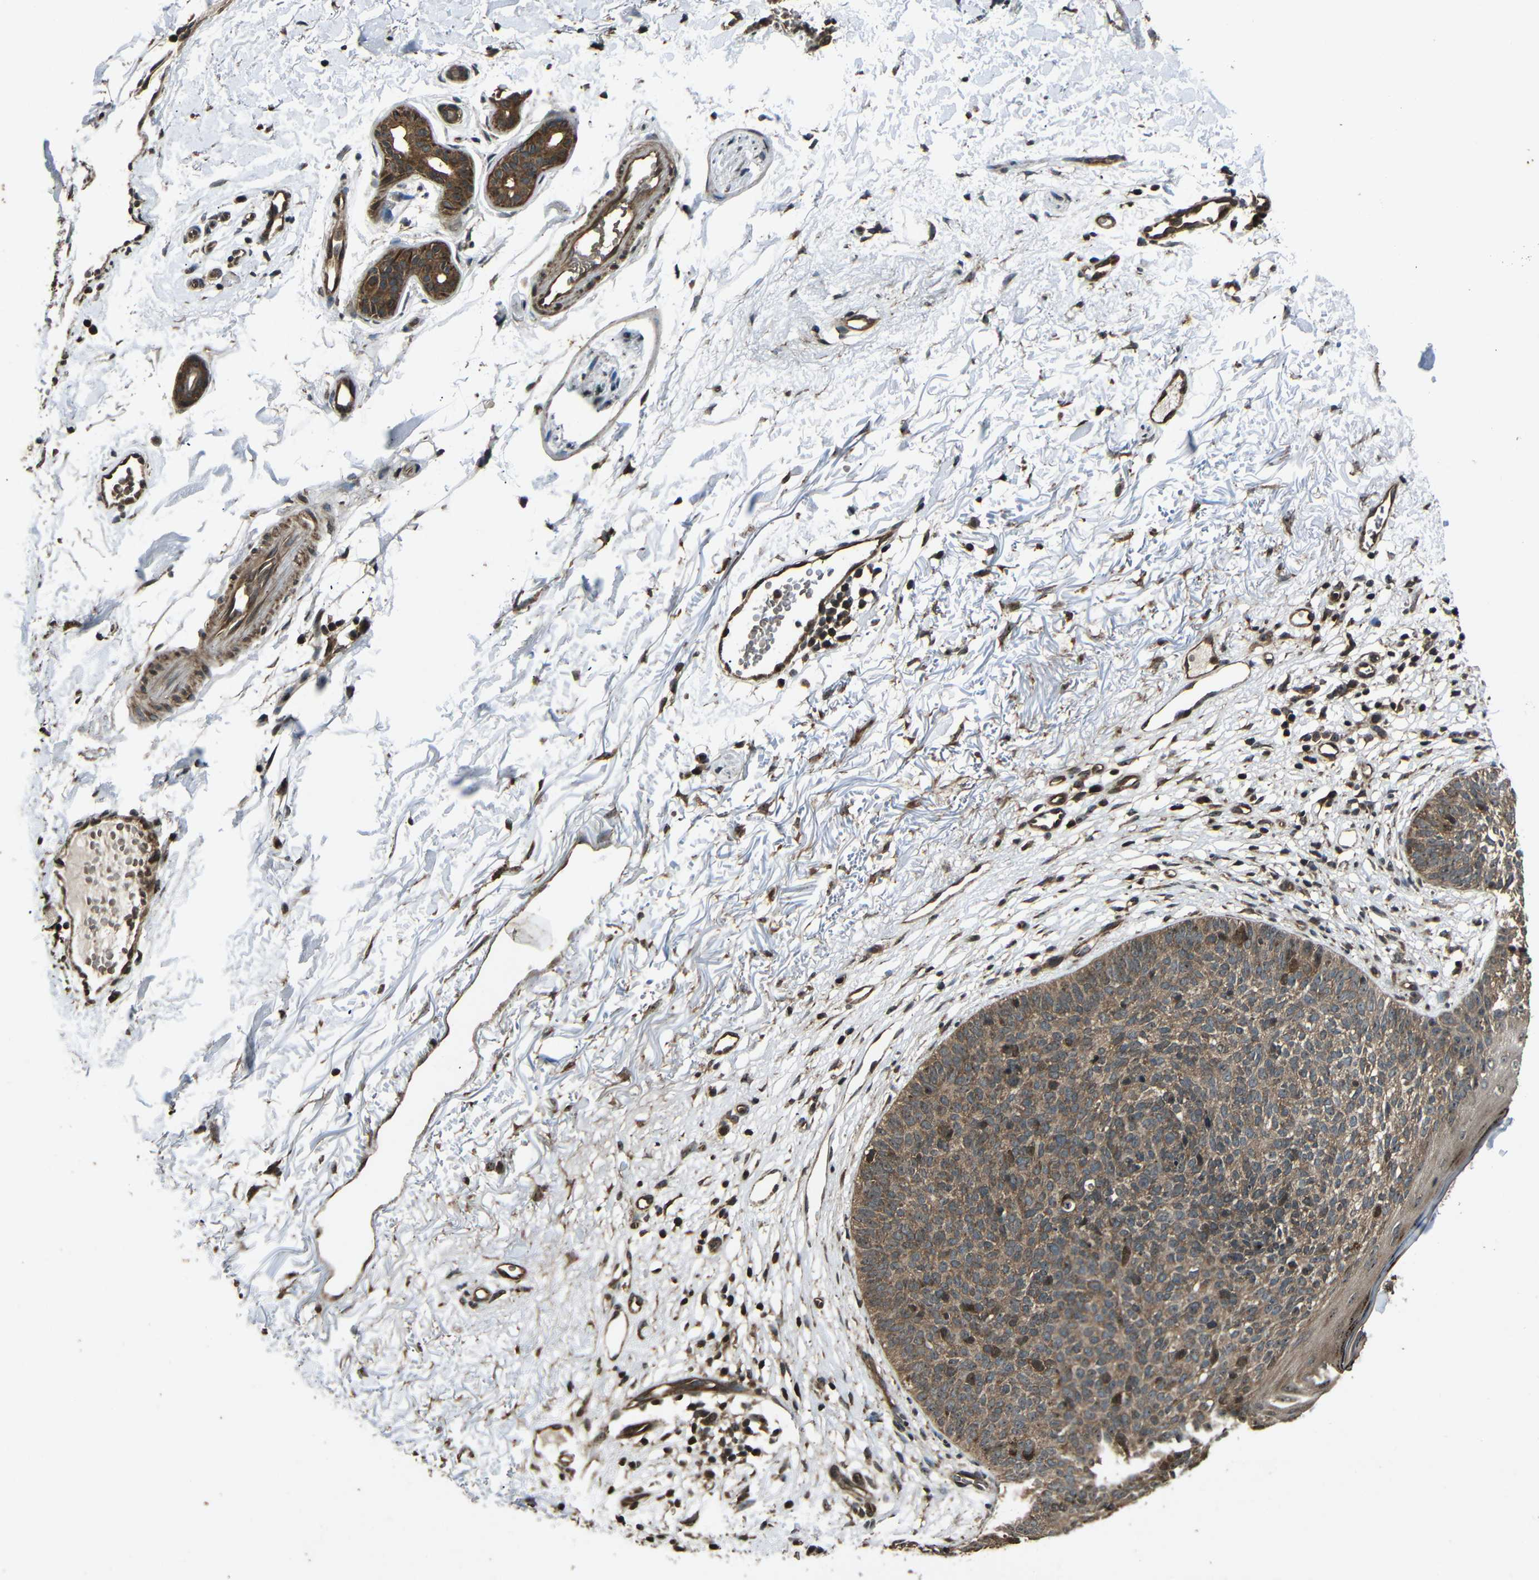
{"staining": {"intensity": "moderate", "quantity": ">75%", "location": "cytoplasmic/membranous,nuclear"}, "tissue": "skin cancer", "cell_type": "Tumor cells", "image_type": "cancer", "snomed": [{"axis": "morphology", "description": "Basal cell carcinoma"}, {"axis": "topography", "description": "Skin"}], "caption": "Protein staining by immunohistochemistry (IHC) shows moderate cytoplasmic/membranous and nuclear staining in approximately >75% of tumor cells in skin cancer (basal cell carcinoma).", "gene": "PLK2", "patient": {"sex": "female", "age": 70}}